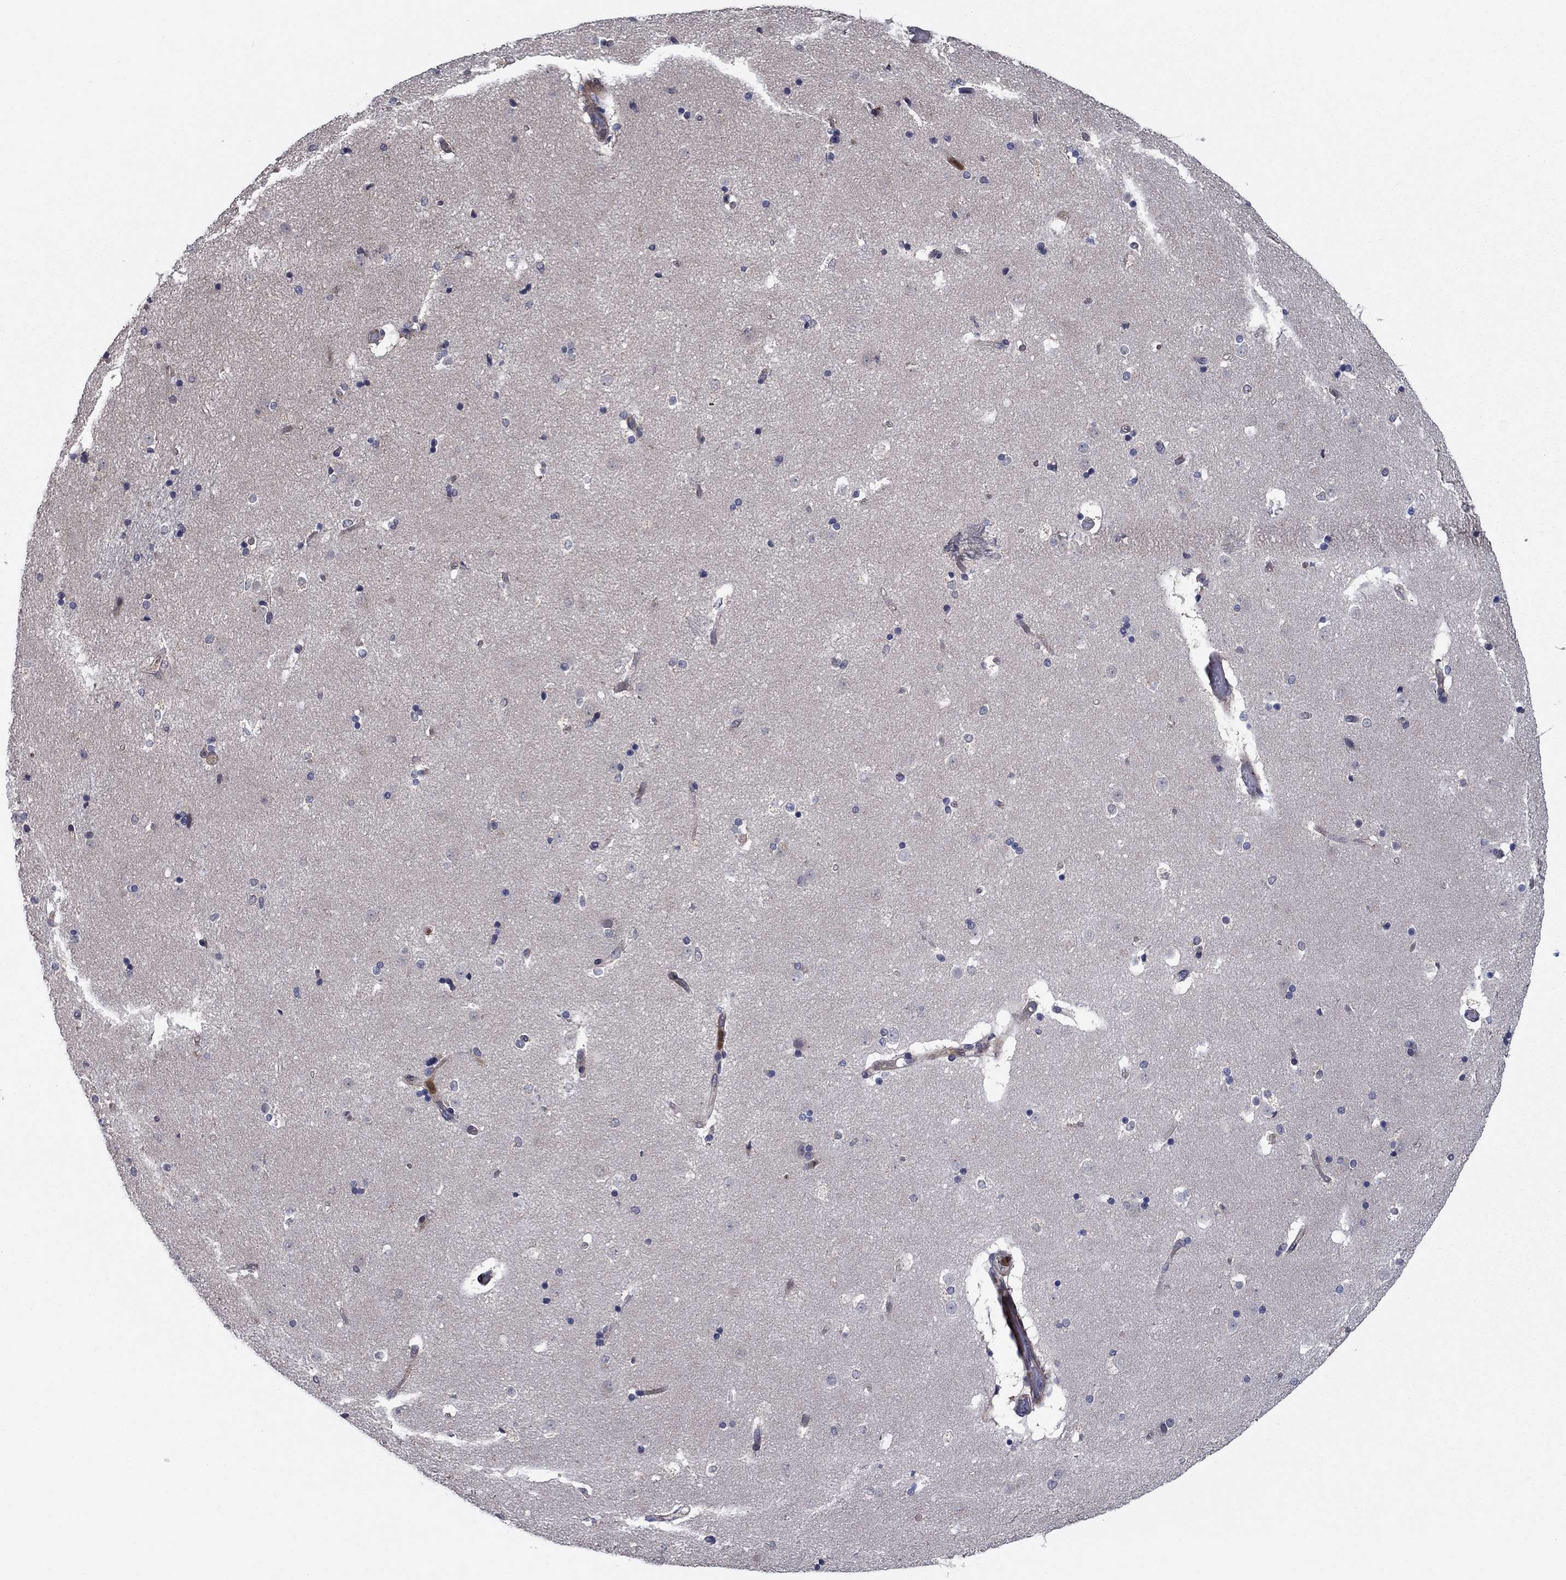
{"staining": {"intensity": "negative", "quantity": "none", "location": "none"}, "tissue": "caudate", "cell_type": "Glial cells", "image_type": "normal", "snomed": [{"axis": "morphology", "description": "Normal tissue, NOS"}, {"axis": "topography", "description": "Lateral ventricle wall"}], "caption": "Image shows no protein expression in glial cells of benign caudate. (Stains: DAB (3,3'-diaminobenzidine) immunohistochemistry (IHC) with hematoxylin counter stain, Microscopy: brightfield microscopy at high magnification).", "gene": "MSRB1", "patient": {"sex": "male", "age": 51}}